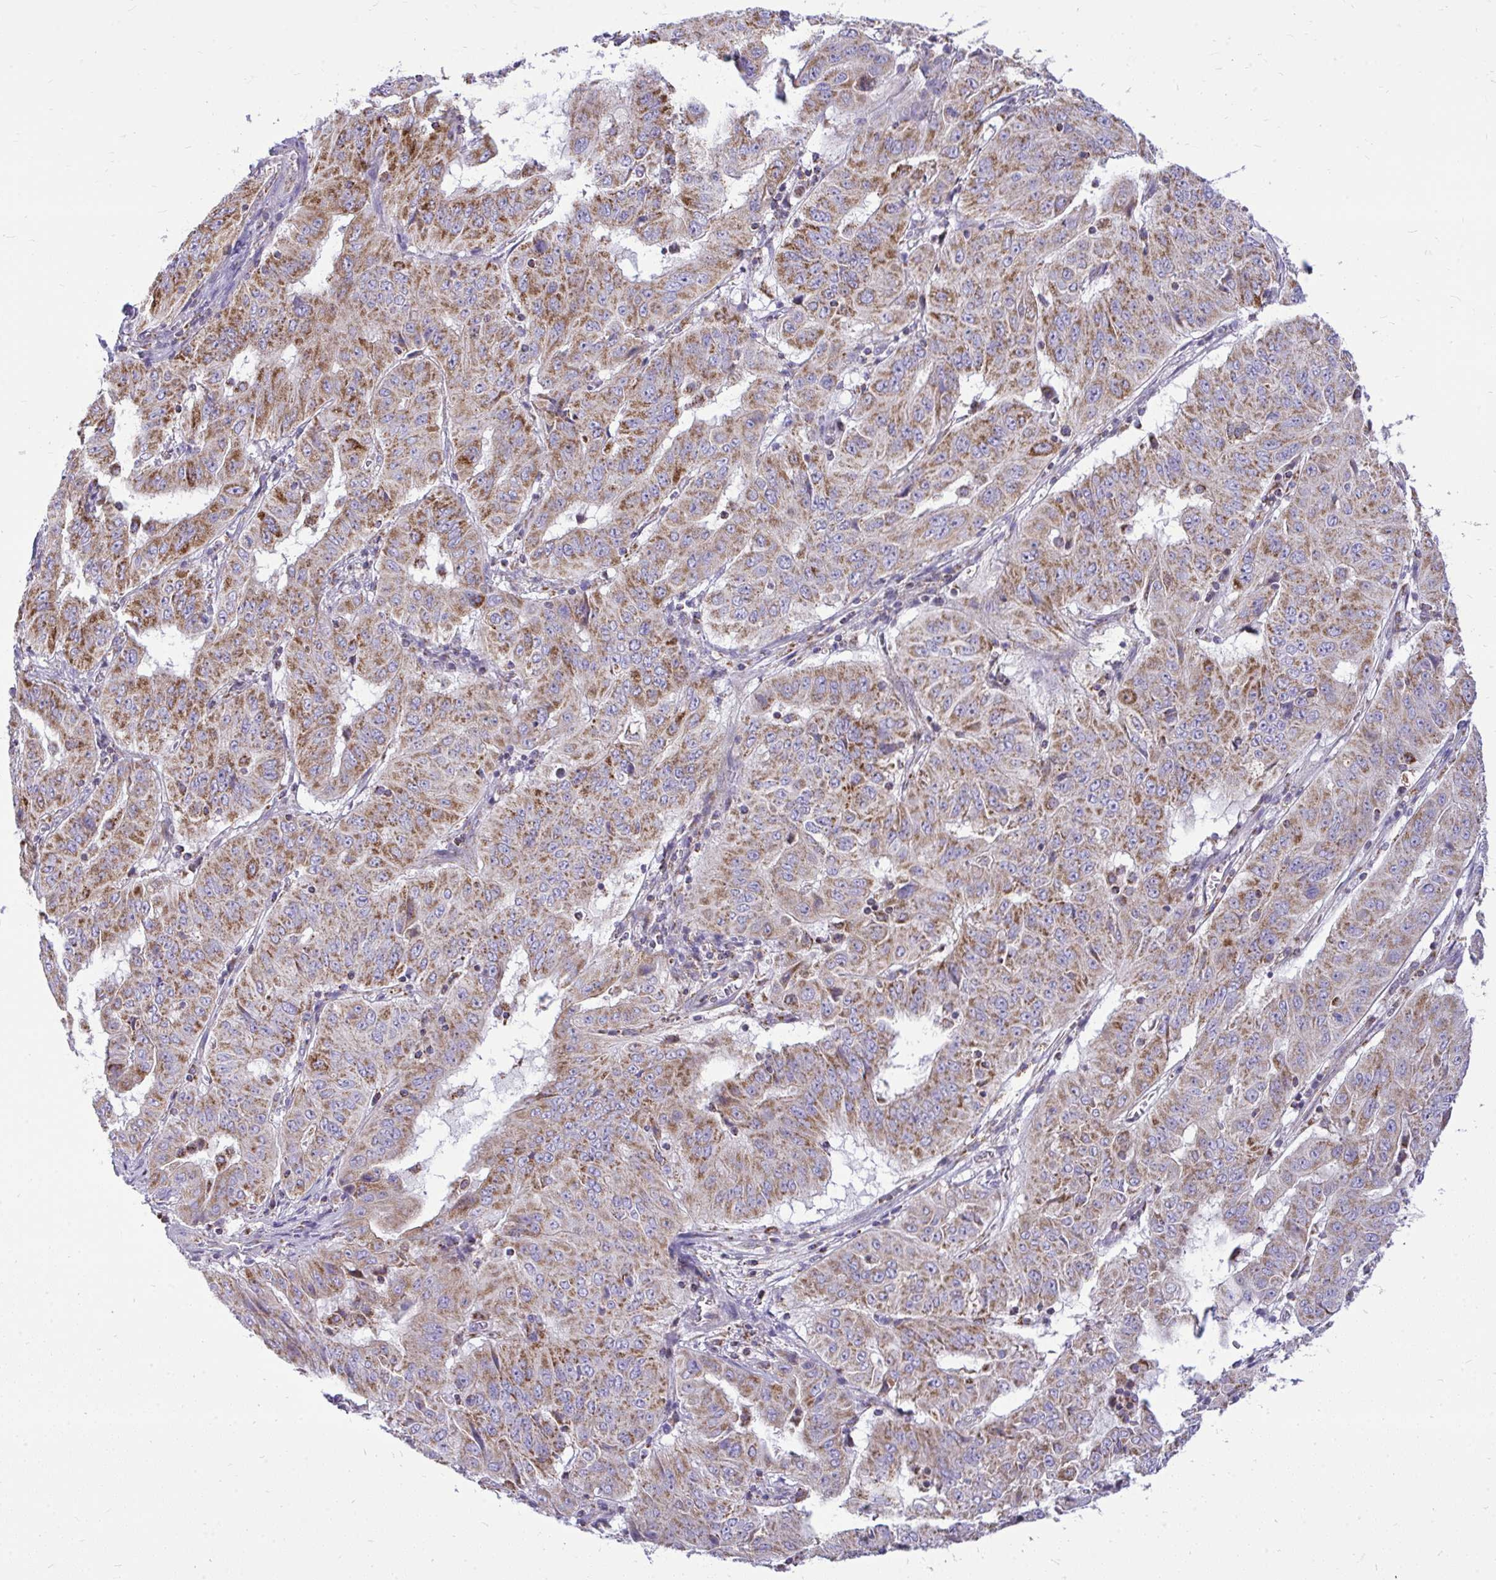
{"staining": {"intensity": "moderate", "quantity": ">75%", "location": "cytoplasmic/membranous"}, "tissue": "pancreatic cancer", "cell_type": "Tumor cells", "image_type": "cancer", "snomed": [{"axis": "morphology", "description": "Adenocarcinoma, NOS"}, {"axis": "topography", "description": "Pancreas"}], "caption": "Immunohistochemical staining of pancreatic adenocarcinoma demonstrates medium levels of moderate cytoplasmic/membranous protein expression in approximately >75% of tumor cells. The protein is shown in brown color, while the nuclei are stained blue.", "gene": "SPTBN2", "patient": {"sex": "male", "age": 63}}